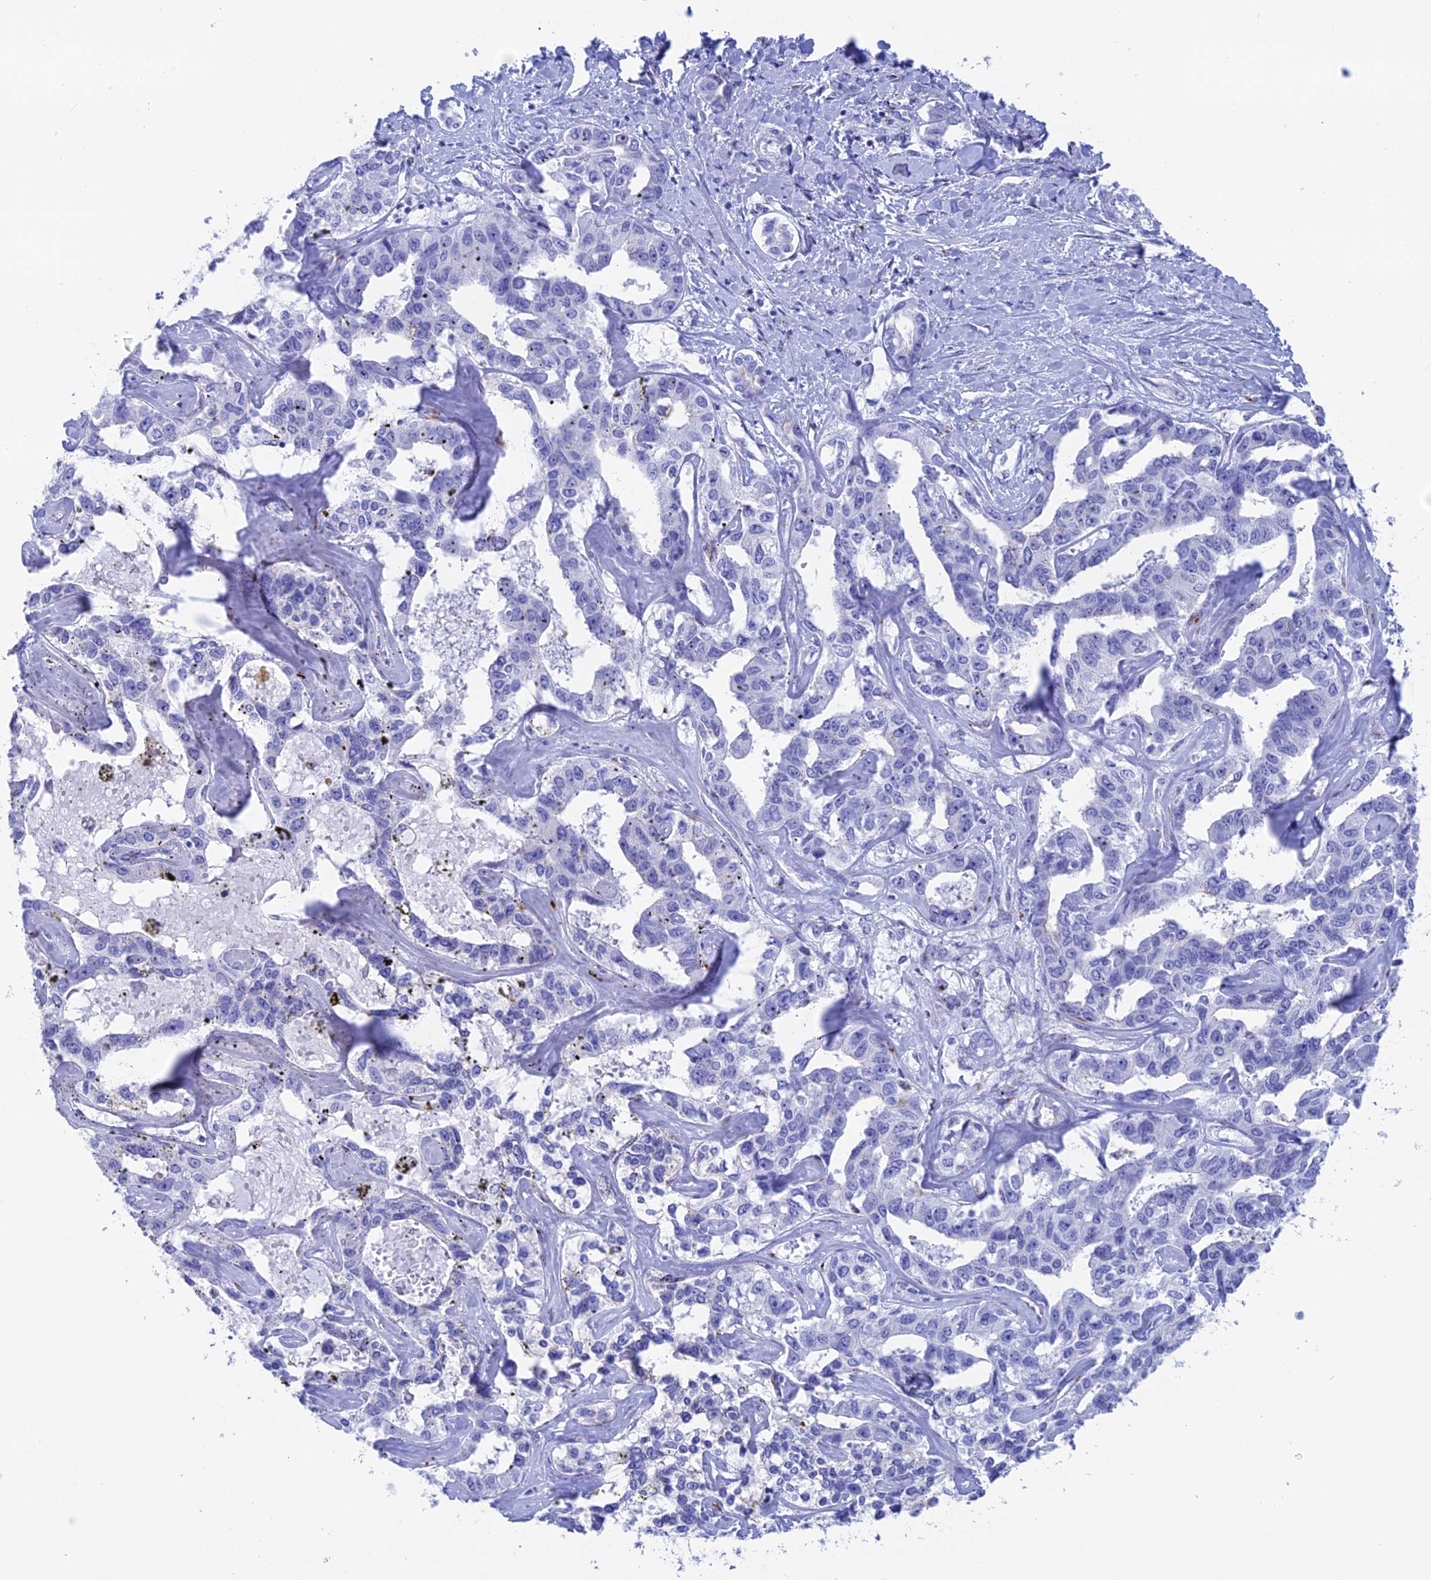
{"staining": {"intensity": "negative", "quantity": "none", "location": "none"}, "tissue": "liver cancer", "cell_type": "Tumor cells", "image_type": "cancer", "snomed": [{"axis": "morphology", "description": "Cholangiocarcinoma"}, {"axis": "topography", "description": "Liver"}], "caption": "This is an immunohistochemistry image of human liver cancer. There is no positivity in tumor cells.", "gene": "ERICH4", "patient": {"sex": "male", "age": 59}}